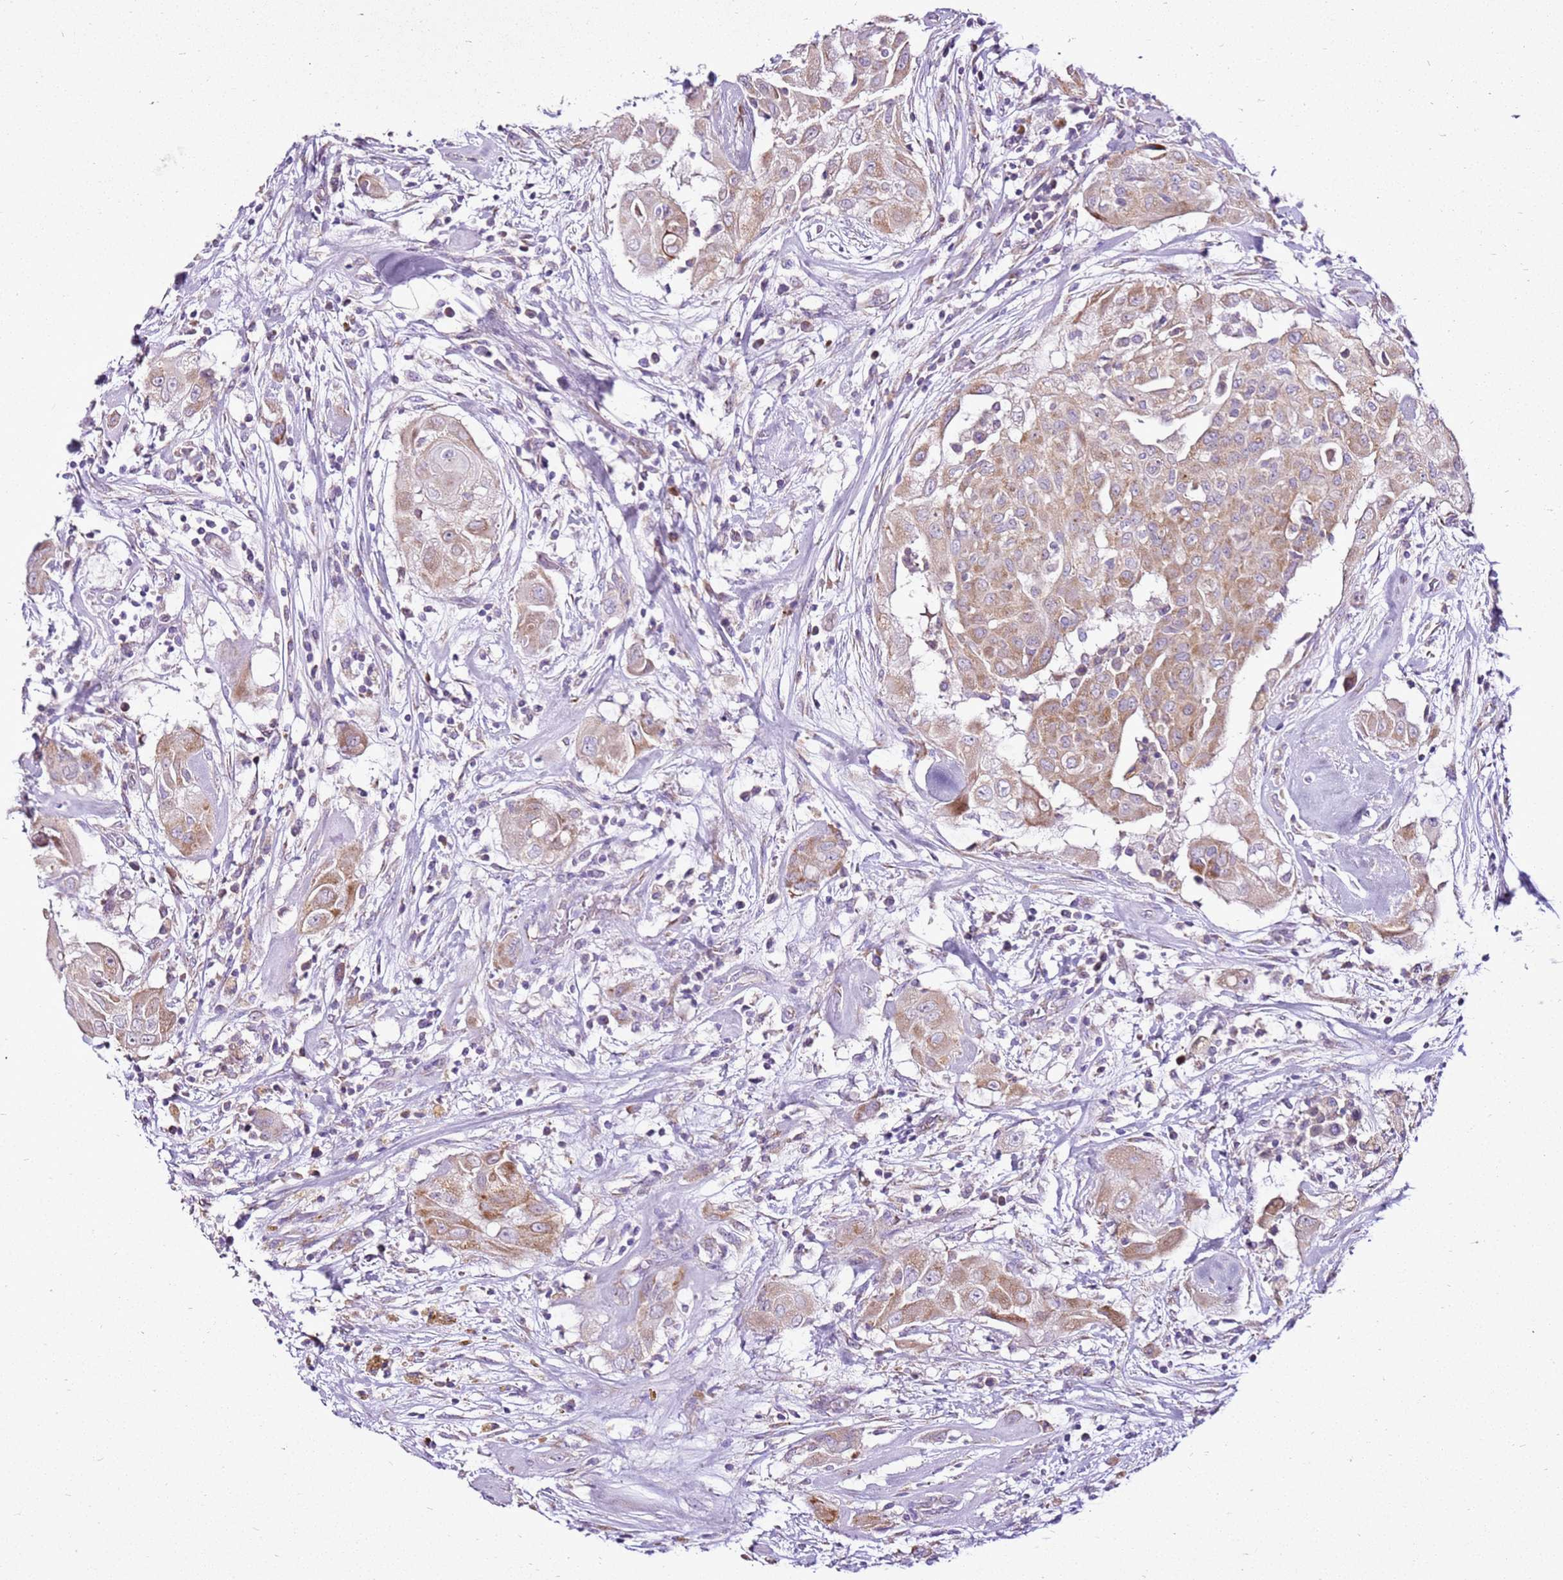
{"staining": {"intensity": "moderate", "quantity": "25%-75%", "location": "cytoplasmic/membranous"}, "tissue": "thyroid cancer", "cell_type": "Tumor cells", "image_type": "cancer", "snomed": [{"axis": "morphology", "description": "Papillary adenocarcinoma, NOS"}, {"axis": "topography", "description": "Thyroid gland"}], "caption": "A medium amount of moderate cytoplasmic/membranous expression is present in about 25%-75% of tumor cells in thyroid cancer (papillary adenocarcinoma) tissue.", "gene": "MRPL36", "patient": {"sex": "female", "age": 59}}